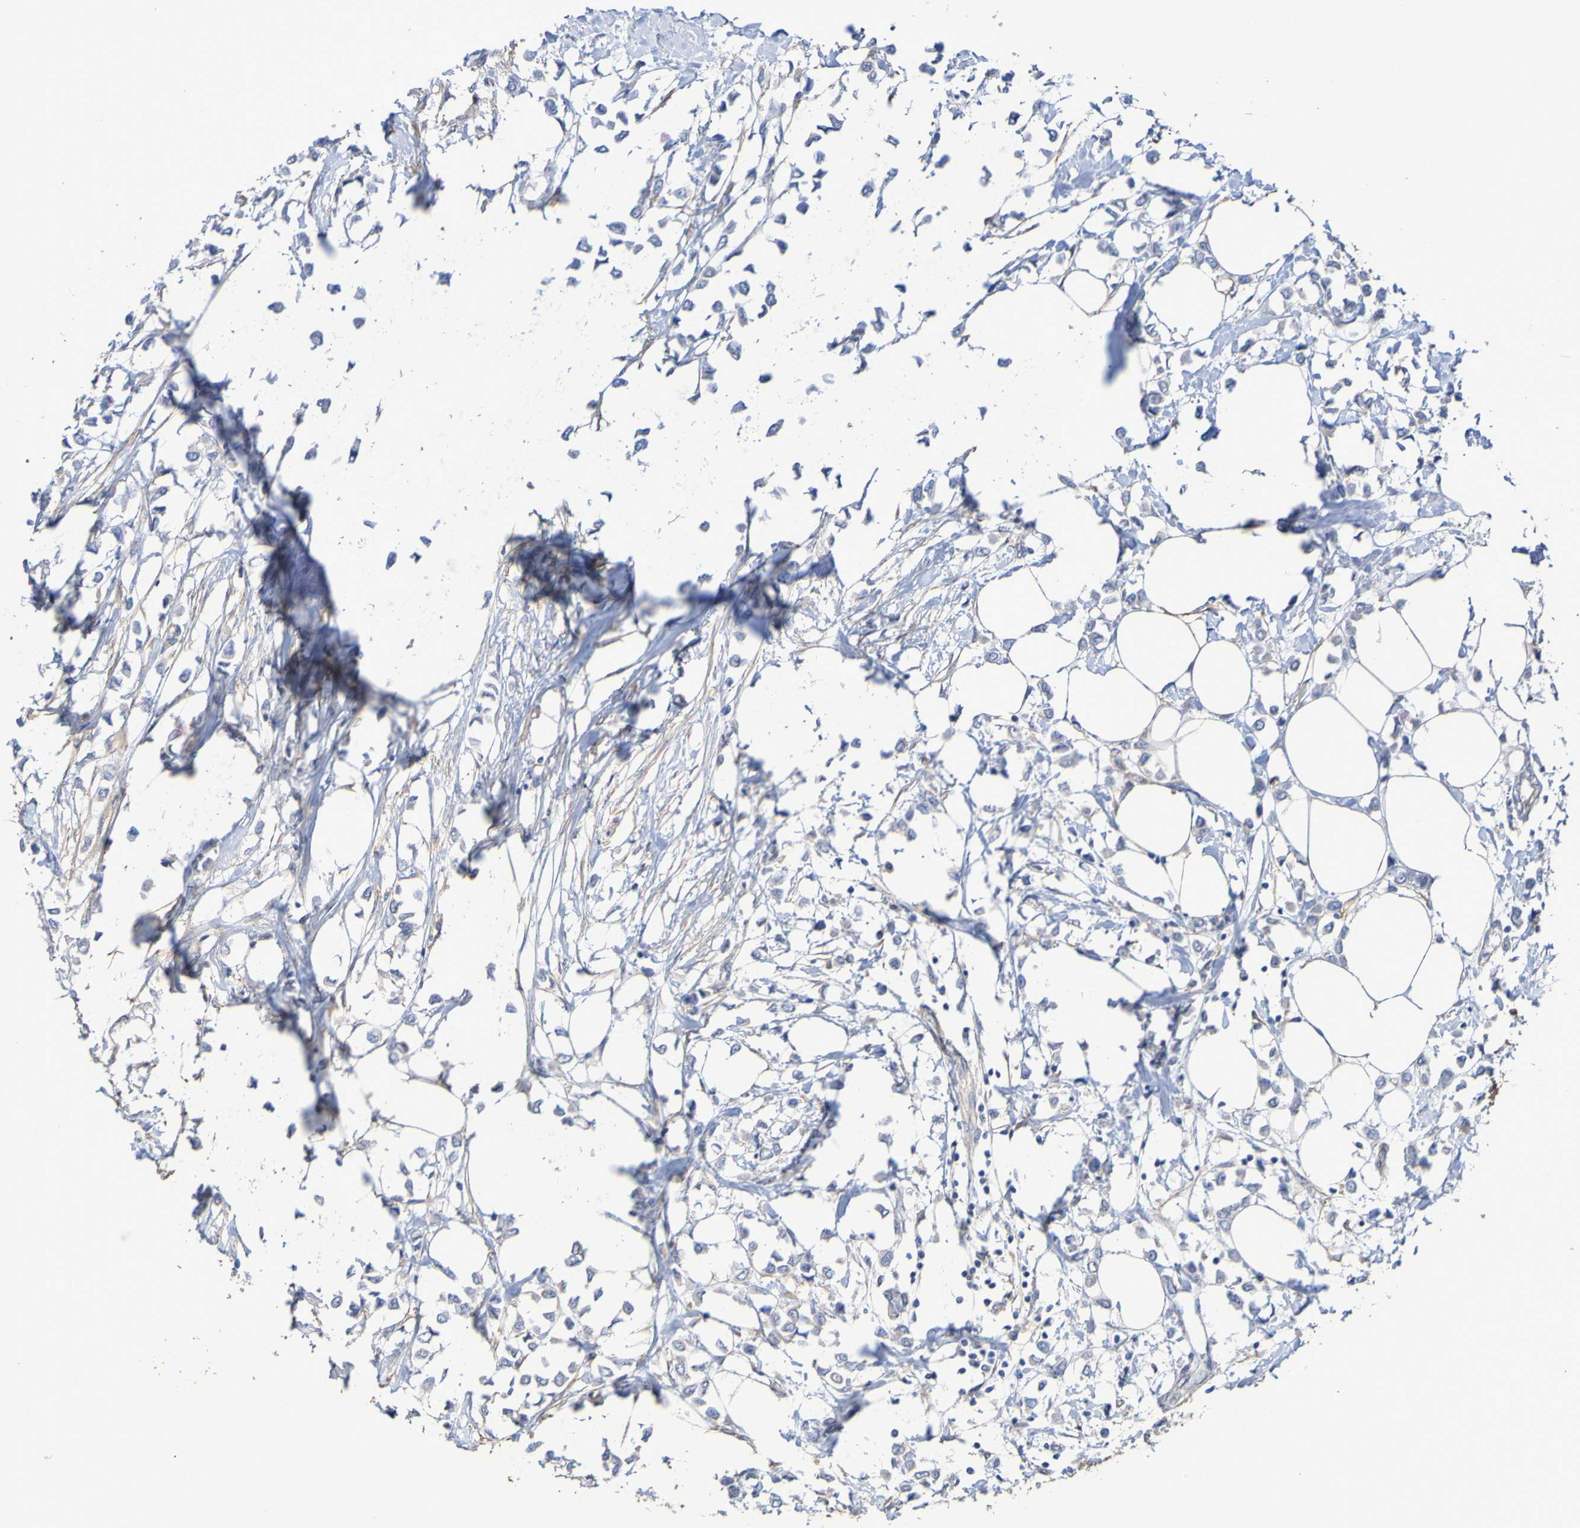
{"staining": {"intensity": "negative", "quantity": "none", "location": "none"}, "tissue": "breast cancer", "cell_type": "Tumor cells", "image_type": "cancer", "snomed": [{"axis": "morphology", "description": "Lobular carcinoma"}, {"axis": "topography", "description": "Breast"}], "caption": "Immunohistochemical staining of lobular carcinoma (breast) shows no significant expression in tumor cells. (DAB (3,3'-diaminobenzidine) immunohistochemistry (IHC) with hematoxylin counter stain).", "gene": "SRPRB", "patient": {"sex": "female", "age": 51}}